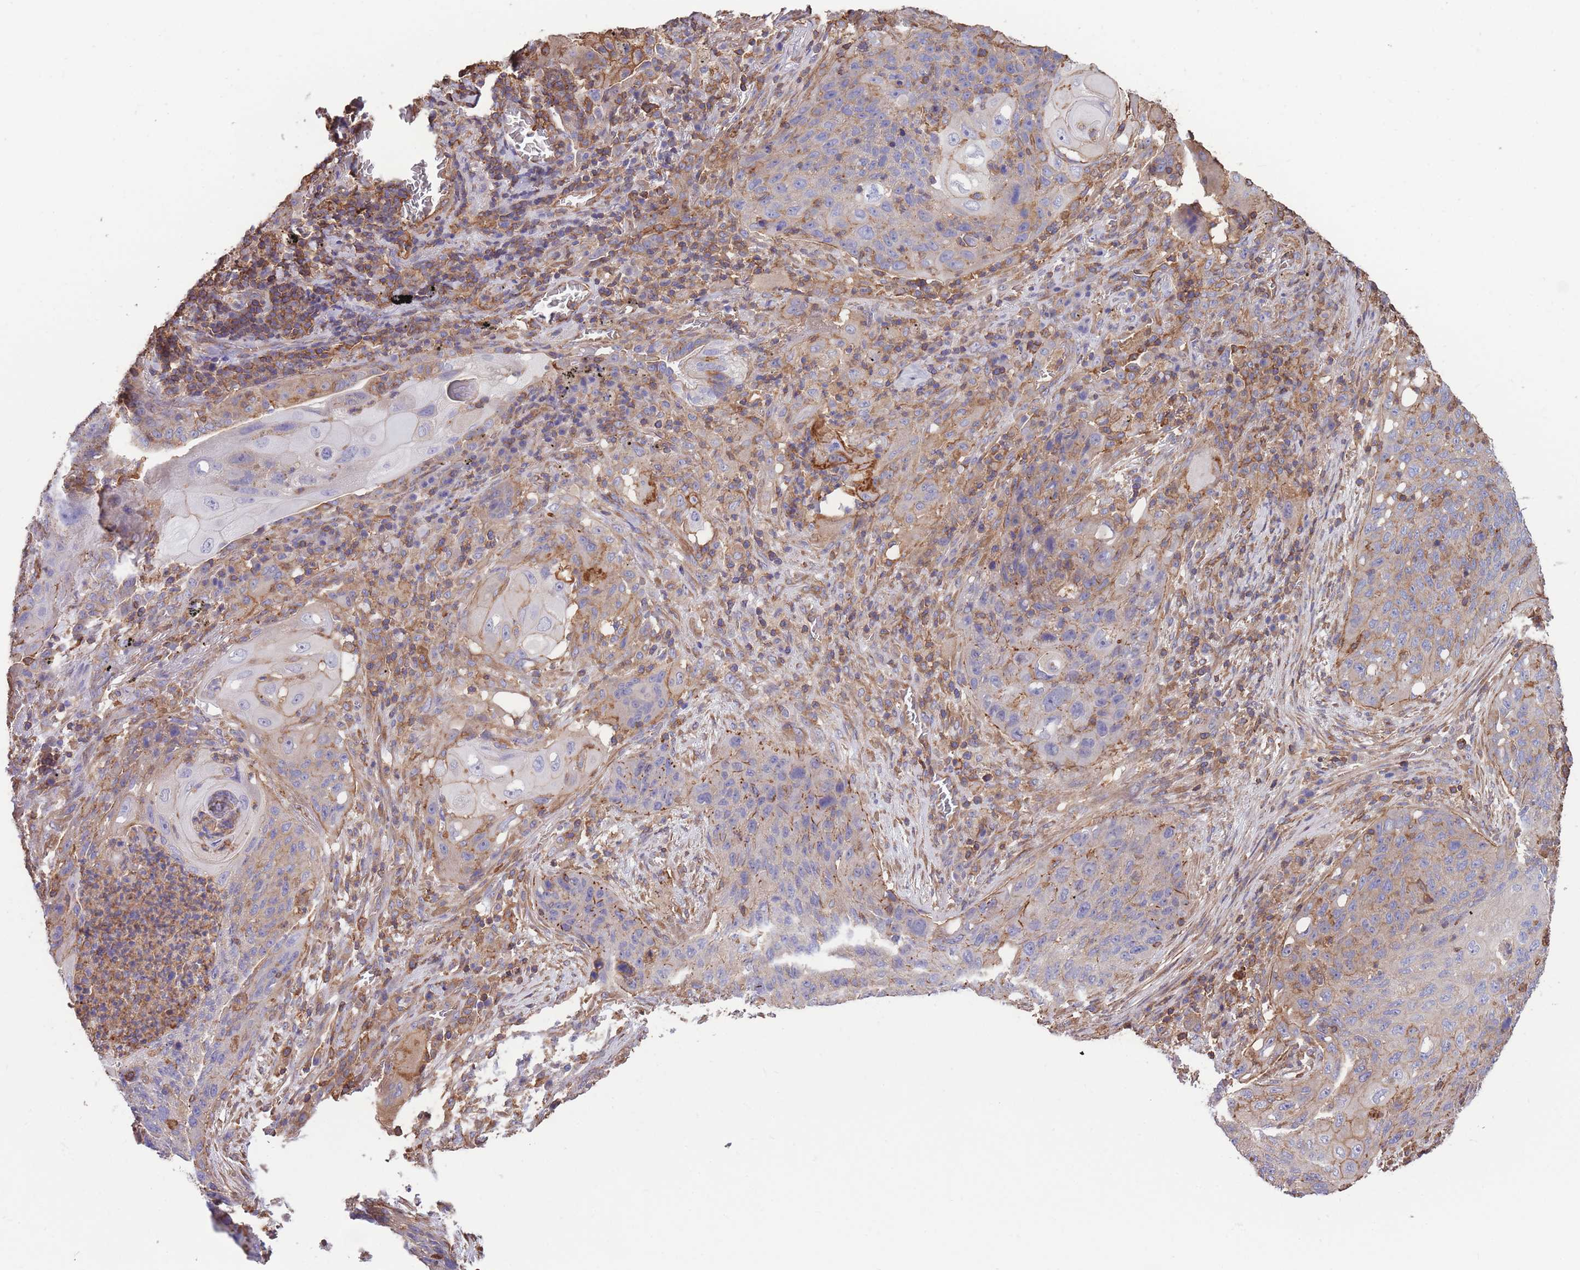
{"staining": {"intensity": "weak", "quantity": "25%-75%", "location": "cytoplasmic/membranous"}, "tissue": "lung cancer", "cell_type": "Tumor cells", "image_type": "cancer", "snomed": [{"axis": "morphology", "description": "Squamous cell carcinoma, NOS"}, {"axis": "topography", "description": "Lung"}], "caption": "The image reveals staining of lung cancer, revealing weak cytoplasmic/membranous protein positivity (brown color) within tumor cells.", "gene": "LRRN4CL", "patient": {"sex": "female", "age": 63}}